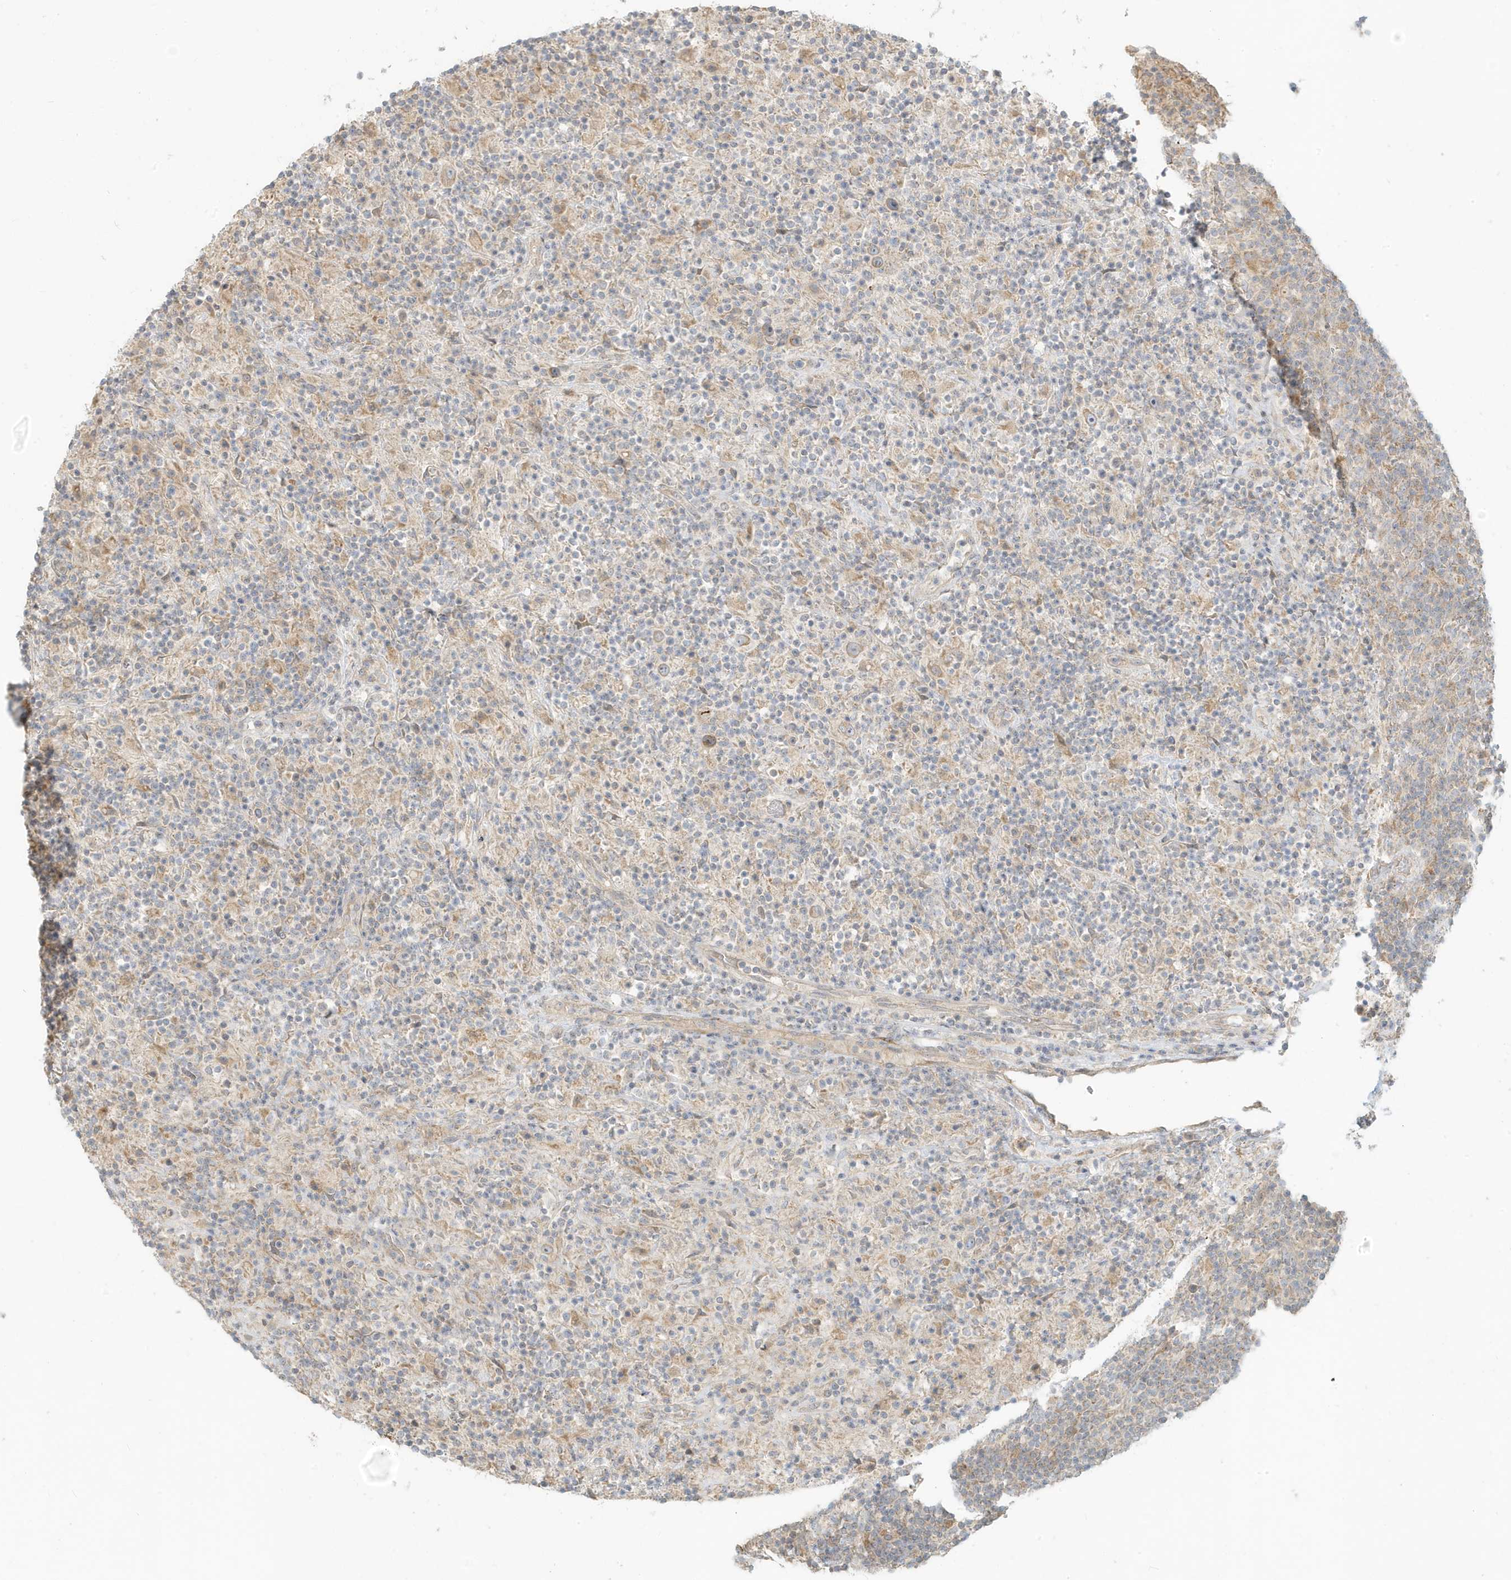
{"staining": {"intensity": "weak", "quantity": "25%-75%", "location": "cytoplasmic/membranous"}, "tissue": "lymphoma", "cell_type": "Tumor cells", "image_type": "cancer", "snomed": [{"axis": "morphology", "description": "Hodgkin's disease, NOS"}, {"axis": "topography", "description": "Lymph node"}], "caption": "DAB (3,3'-diaminobenzidine) immunohistochemical staining of human lymphoma displays weak cytoplasmic/membranous protein positivity in about 25%-75% of tumor cells.", "gene": "MCOLN1", "patient": {"sex": "male", "age": 70}}